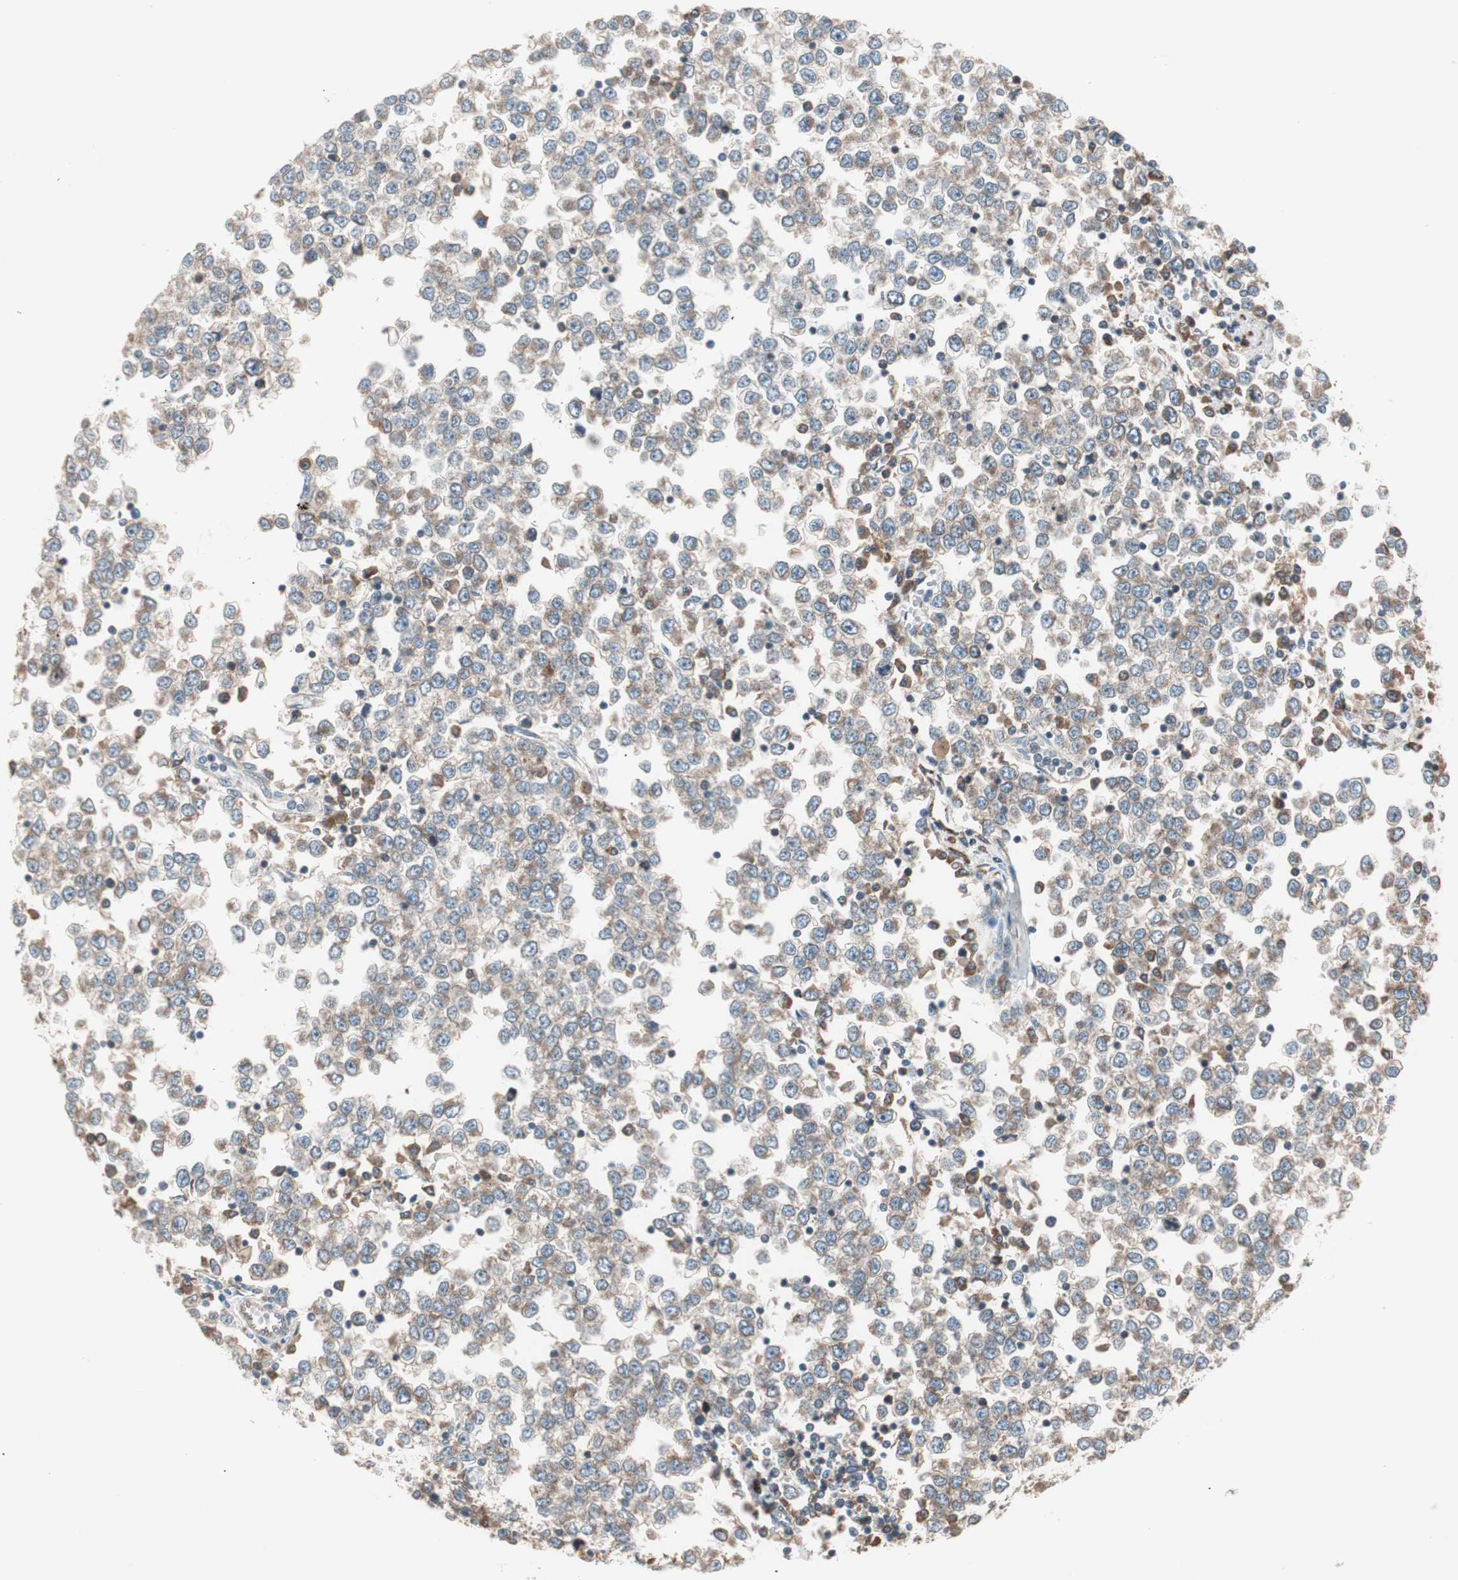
{"staining": {"intensity": "strong", "quantity": ">75%", "location": "cytoplasmic/membranous"}, "tissue": "testis cancer", "cell_type": "Tumor cells", "image_type": "cancer", "snomed": [{"axis": "morphology", "description": "Seminoma, NOS"}, {"axis": "topography", "description": "Testis"}], "caption": "About >75% of tumor cells in human testis cancer (seminoma) exhibit strong cytoplasmic/membranous protein staining as visualized by brown immunohistochemical staining.", "gene": "CCL14", "patient": {"sex": "male", "age": 65}}